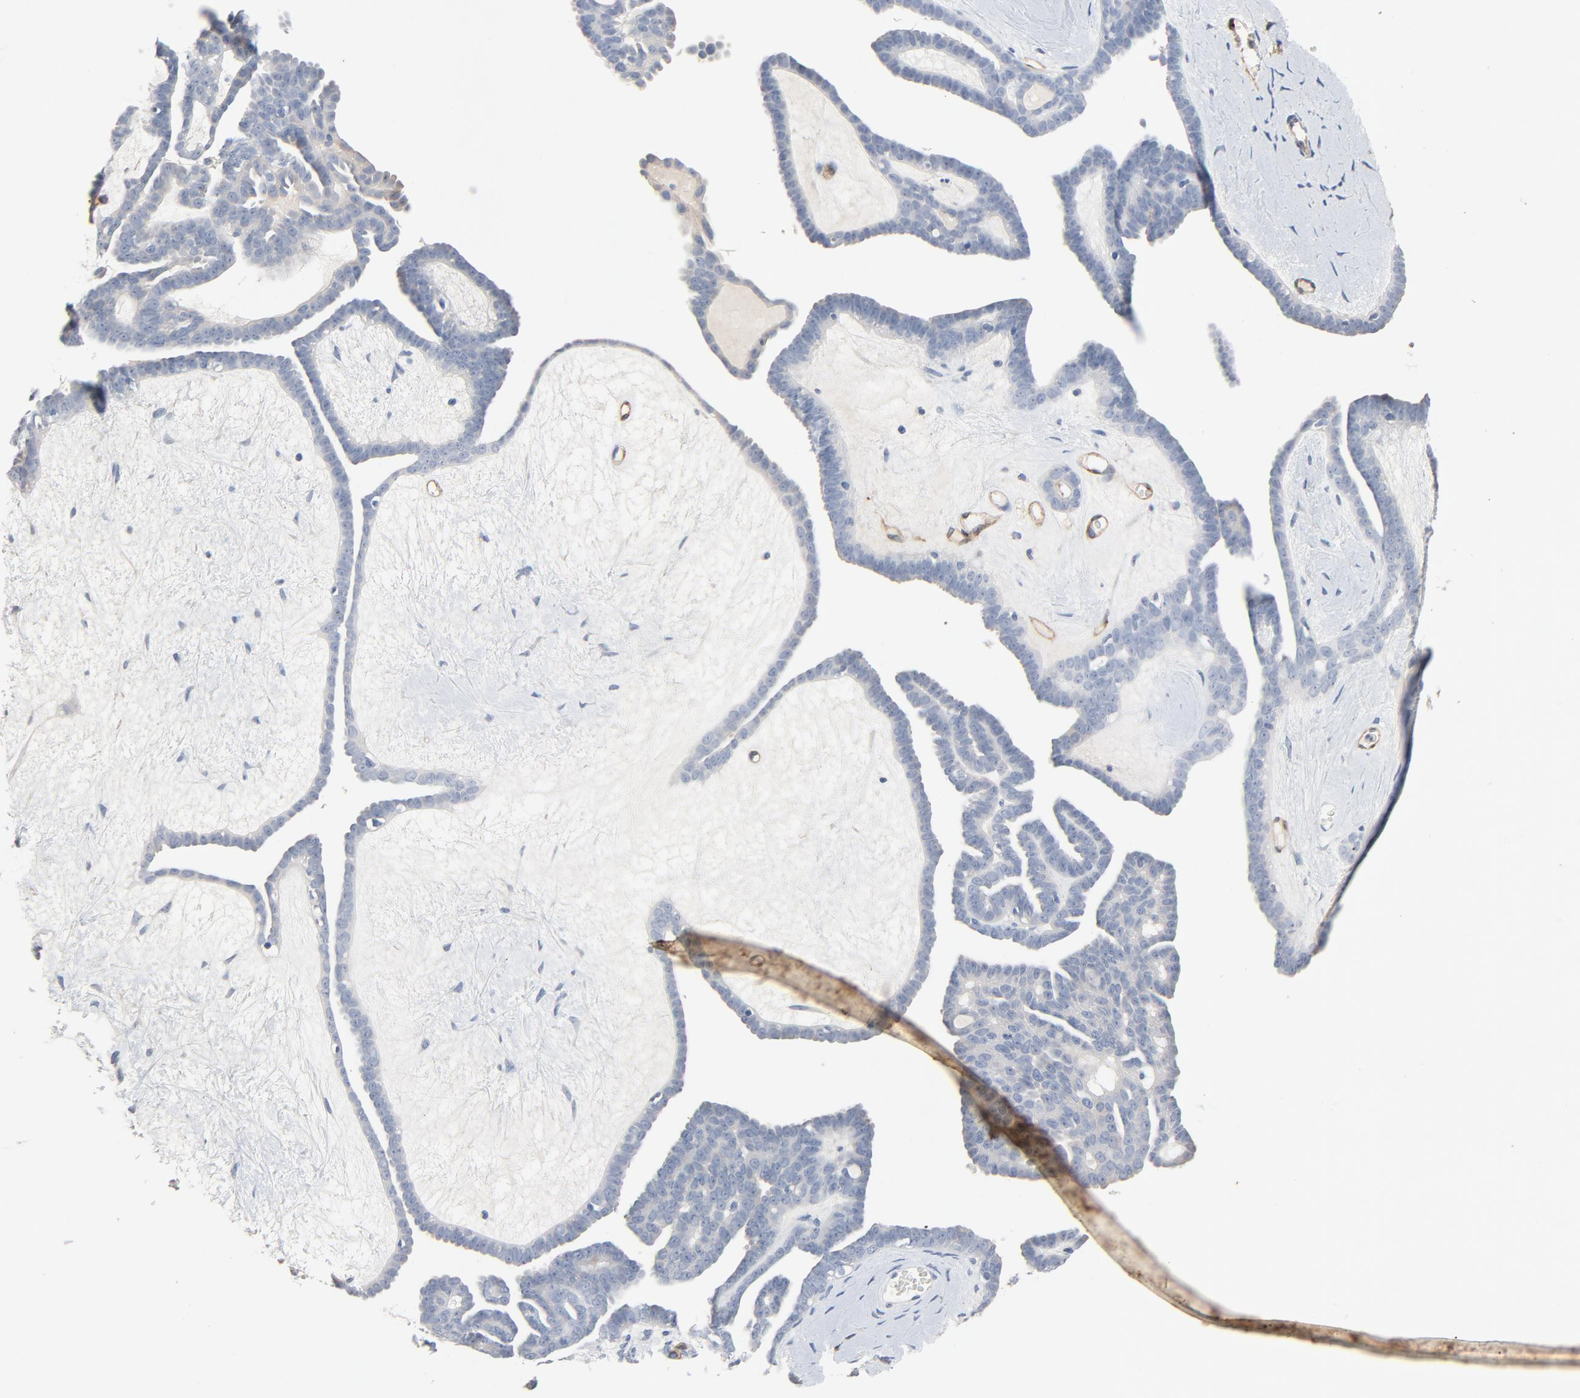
{"staining": {"intensity": "negative", "quantity": "none", "location": "none"}, "tissue": "ovarian cancer", "cell_type": "Tumor cells", "image_type": "cancer", "snomed": [{"axis": "morphology", "description": "Cystadenocarcinoma, serous, NOS"}, {"axis": "topography", "description": "Ovary"}], "caption": "There is no significant expression in tumor cells of ovarian serous cystadenocarcinoma.", "gene": "KDR", "patient": {"sex": "female", "age": 71}}